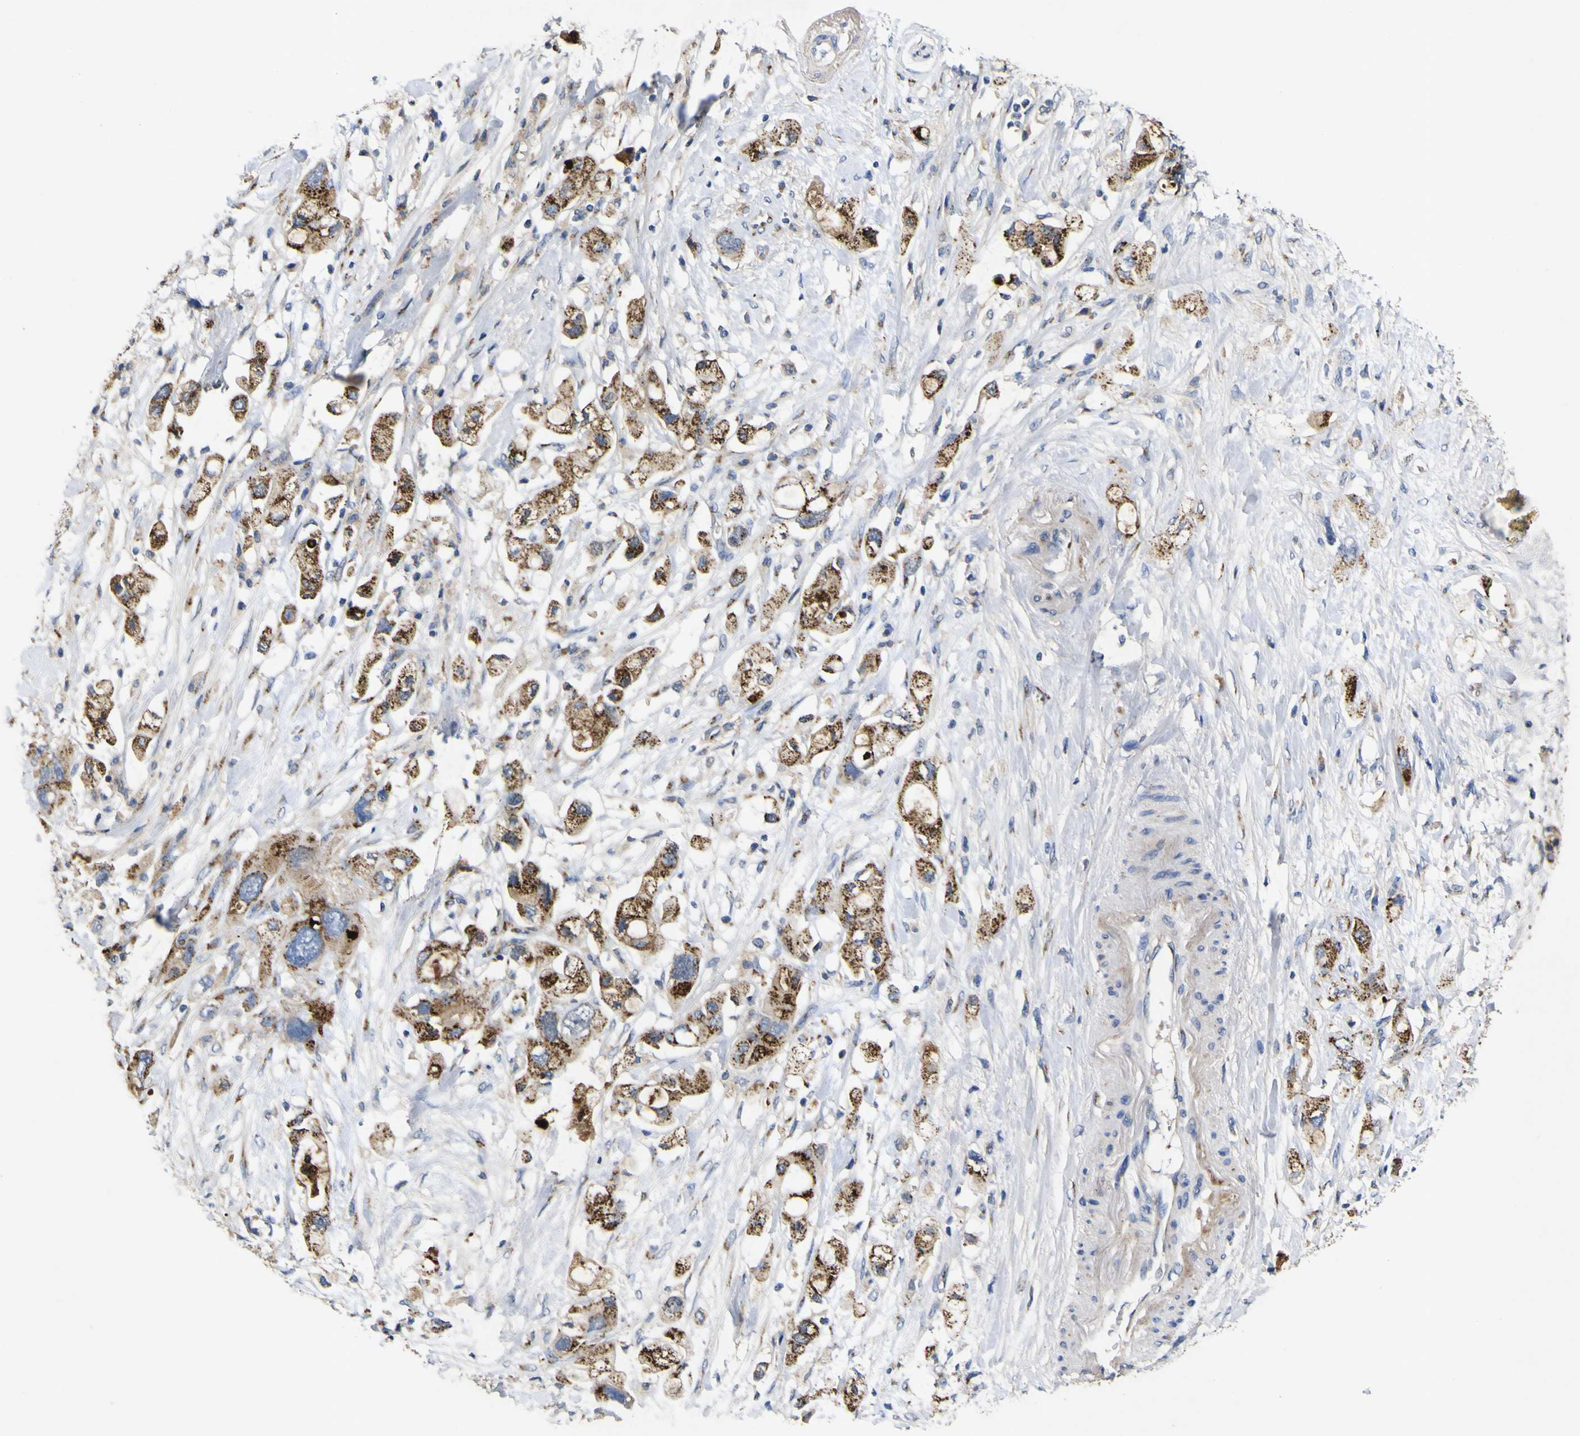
{"staining": {"intensity": "strong", "quantity": ">75%", "location": "cytoplasmic/membranous"}, "tissue": "pancreatic cancer", "cell_type": "Tumor cells", "image_type": "cancer", "snomed": [{"axis": "morphology", "description": "Adenocarcinoma, NOS"}, {"axis": "topography", "description": "Pancreas"}], "caption": "Immunohistochemistry (IHC) of adenocarcinoma (pancreatic) shows high levels of strong cytoplasmic/membranous staining in about >75% of tumor cells.", "gene": "COA1", "patient": {"sex": "female", "age": 56}}